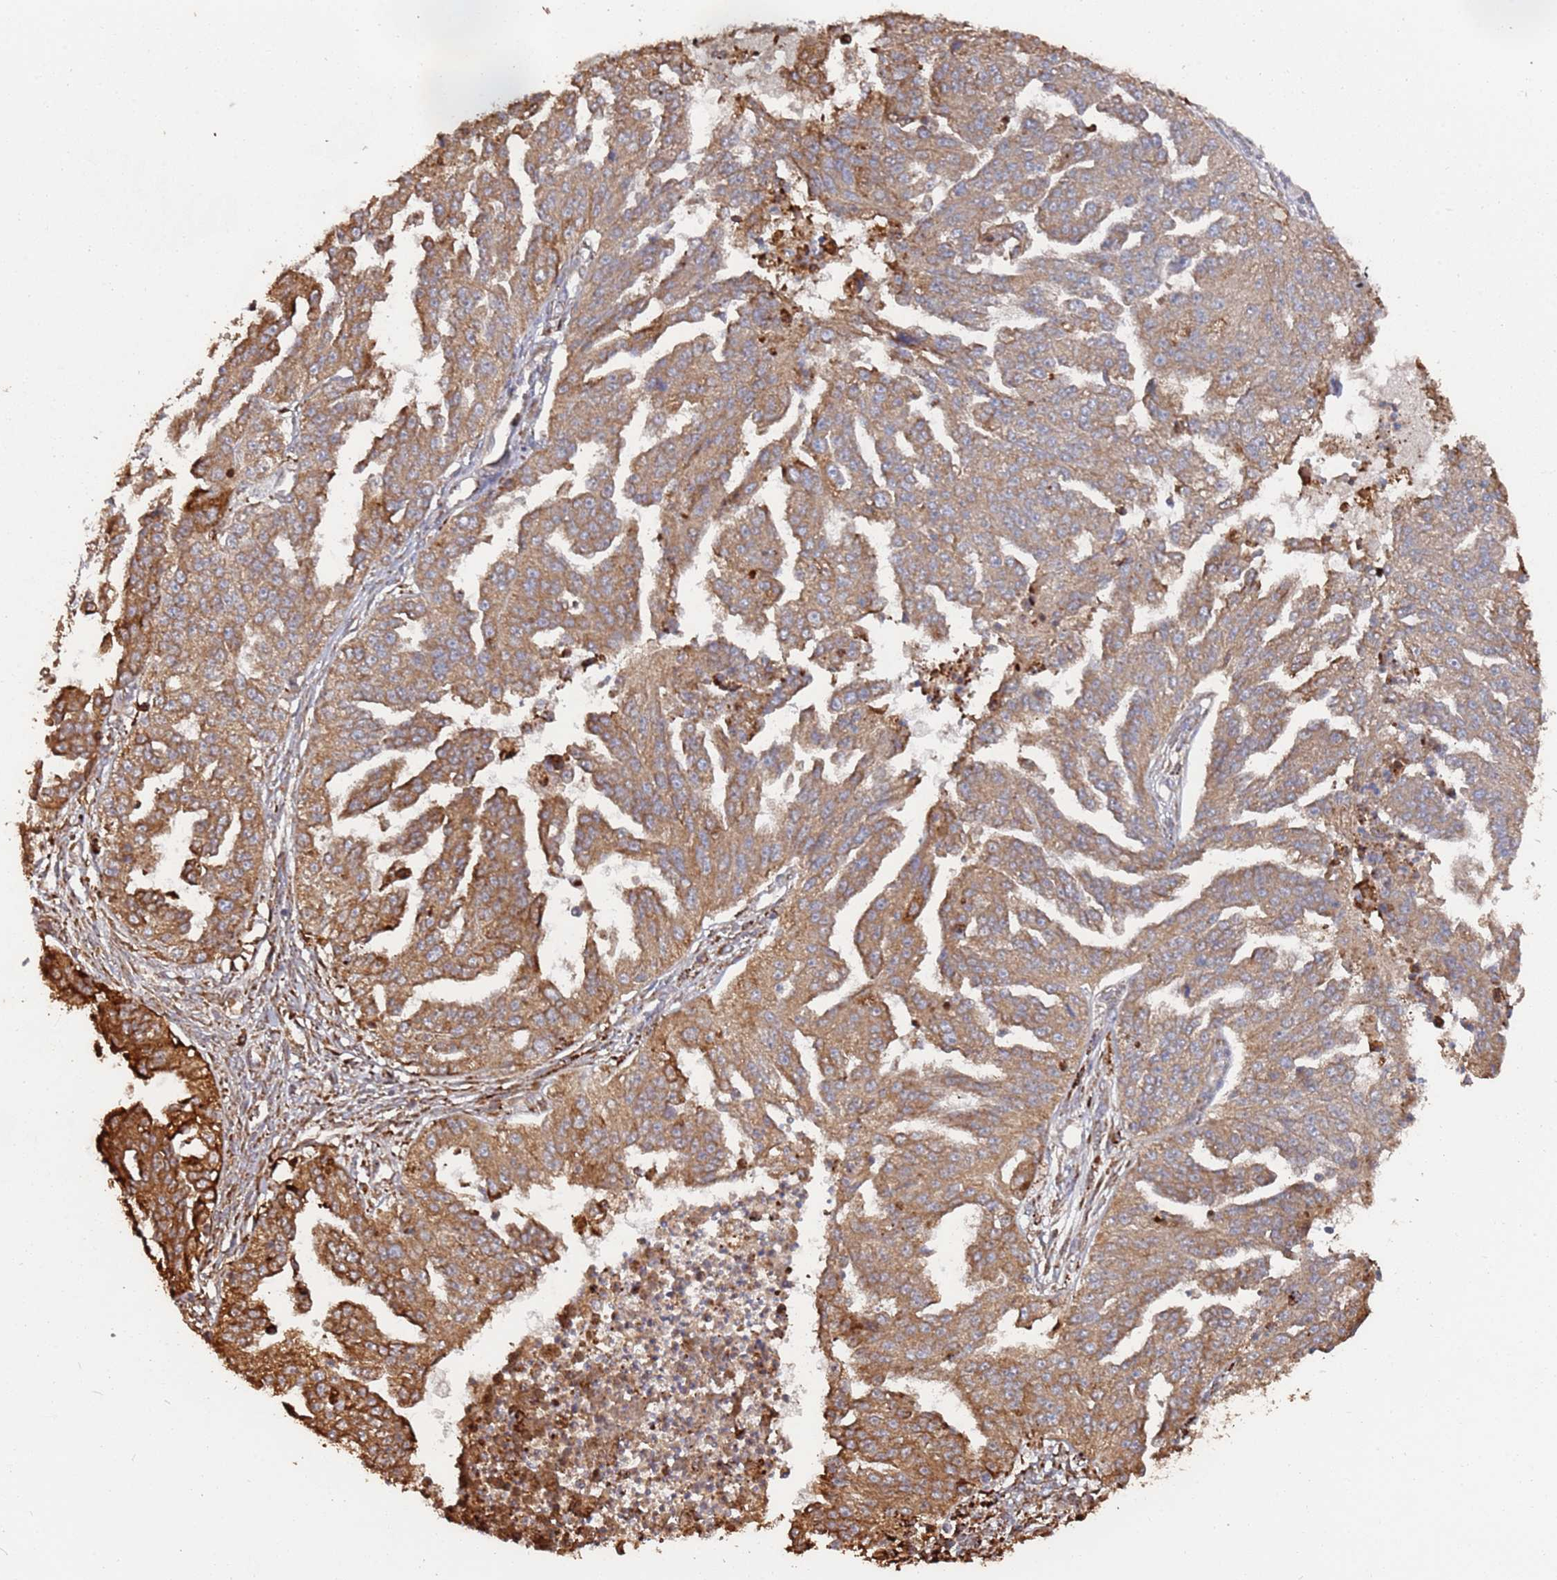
{"staining": {"intensity": "strong", "quantity": ">75%", "location": "cytoplasmic/membranous"}, "tissue": "ovarian cancer", "cell_type": "Tumor cells", "image_type": "cancer", "snomed": [{"axis": "morphology", "description": "Cystadenocarcinoma, serous, NOS"}, {"axis": "topography", "description": "Ovary"}], "caption": "A high-resolution histopathology image shows IHC staining of ovarian cancer, which exhibits strong cytoplasmic/membranous expression in about >75% of tumor cells.", "gene": "LACC1", "patient": {"sex": "female", "age": 58}}